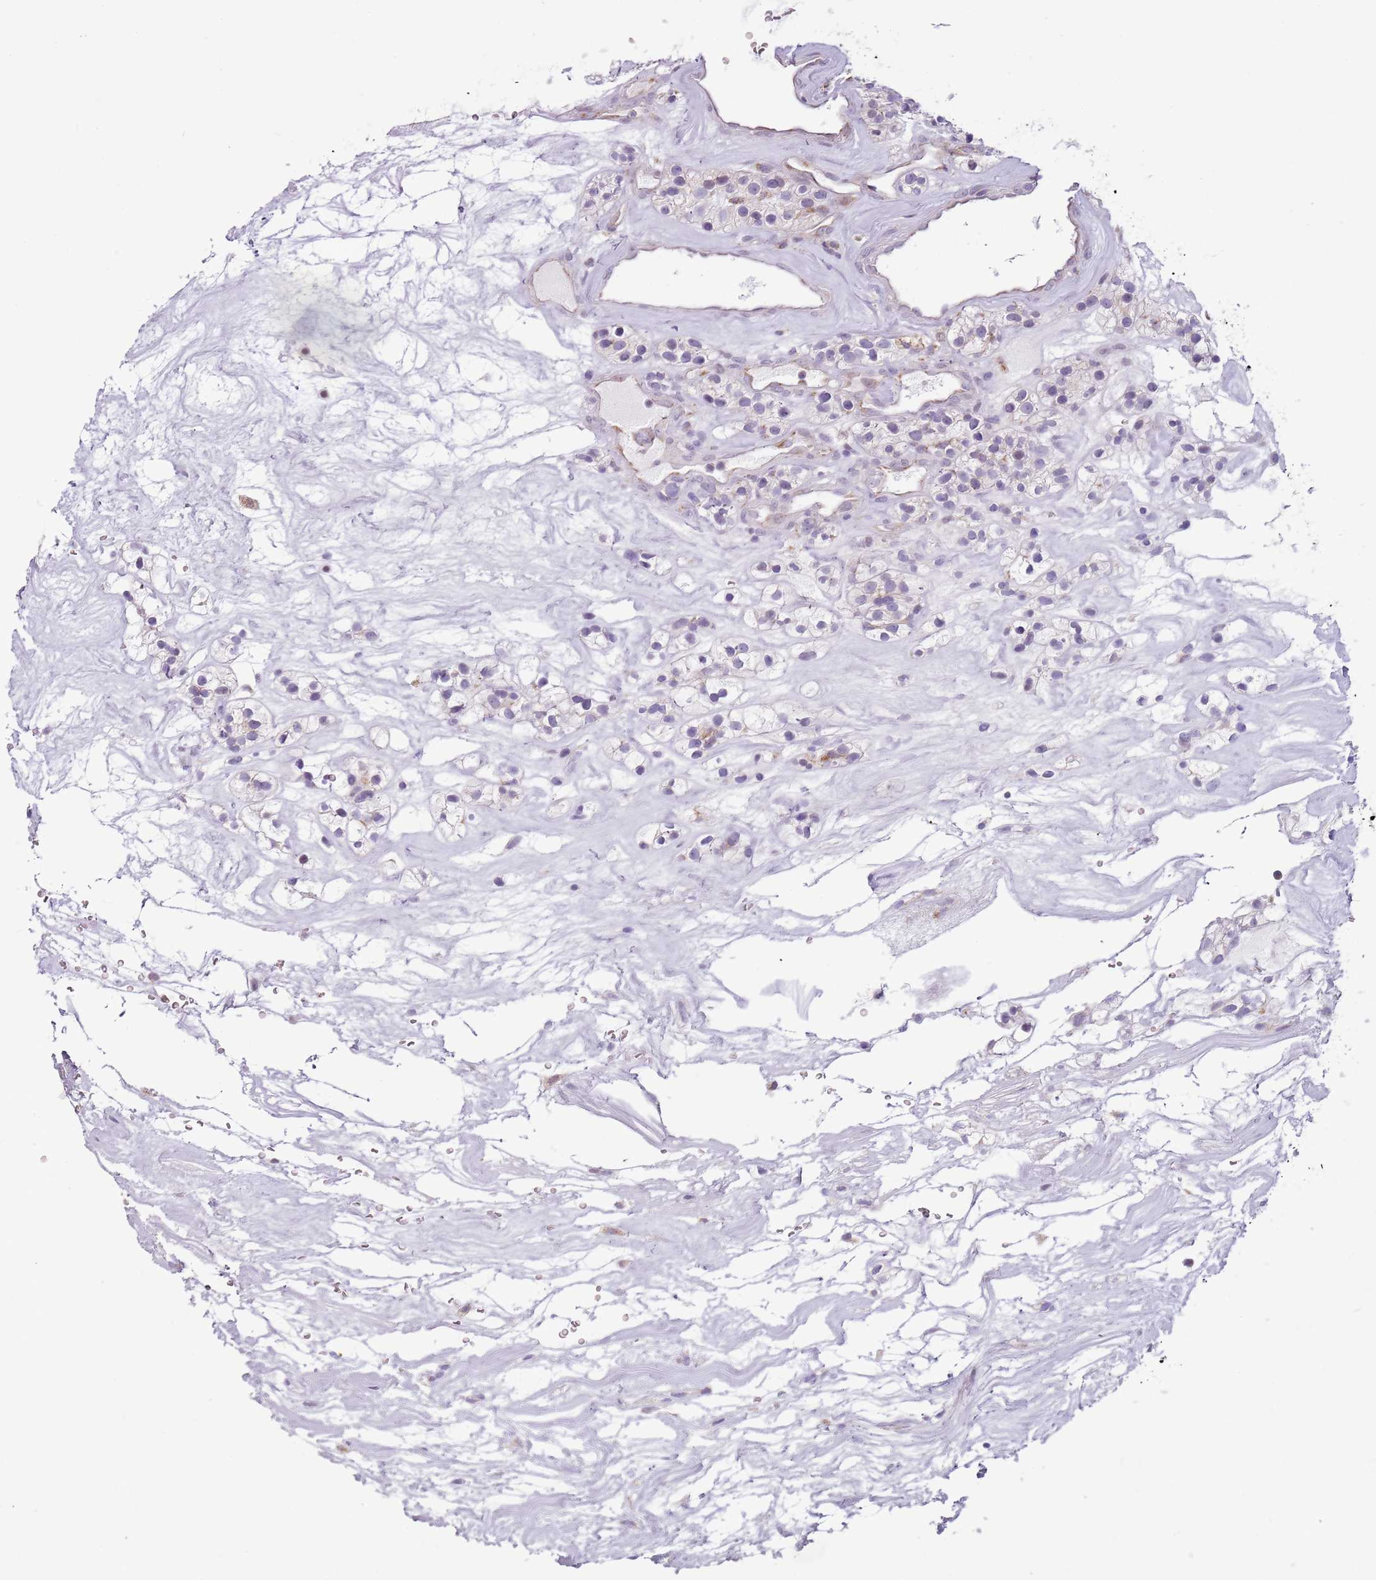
{"staining": {"intensity": "negative", "quantity": "none", "location": "none"}, "tissue": "renal cancer", "cell_type": "Tumor cells", "image_type": "cancer", "snomed": [{"axis": "morphology", "description": "Adenocarcinoma, NOS"}, {"axis": "topography", "description": "Kidney"}], "caption": "IHC image of neoplastic tissue: adenocarcinoma (renal) stained with DAB (3,3'-diaminobenzidine) demonstrates no significant protein expression in tumor cells.", "gene": "MLLT11", "patient": {"sex": "female", "age": 57}}